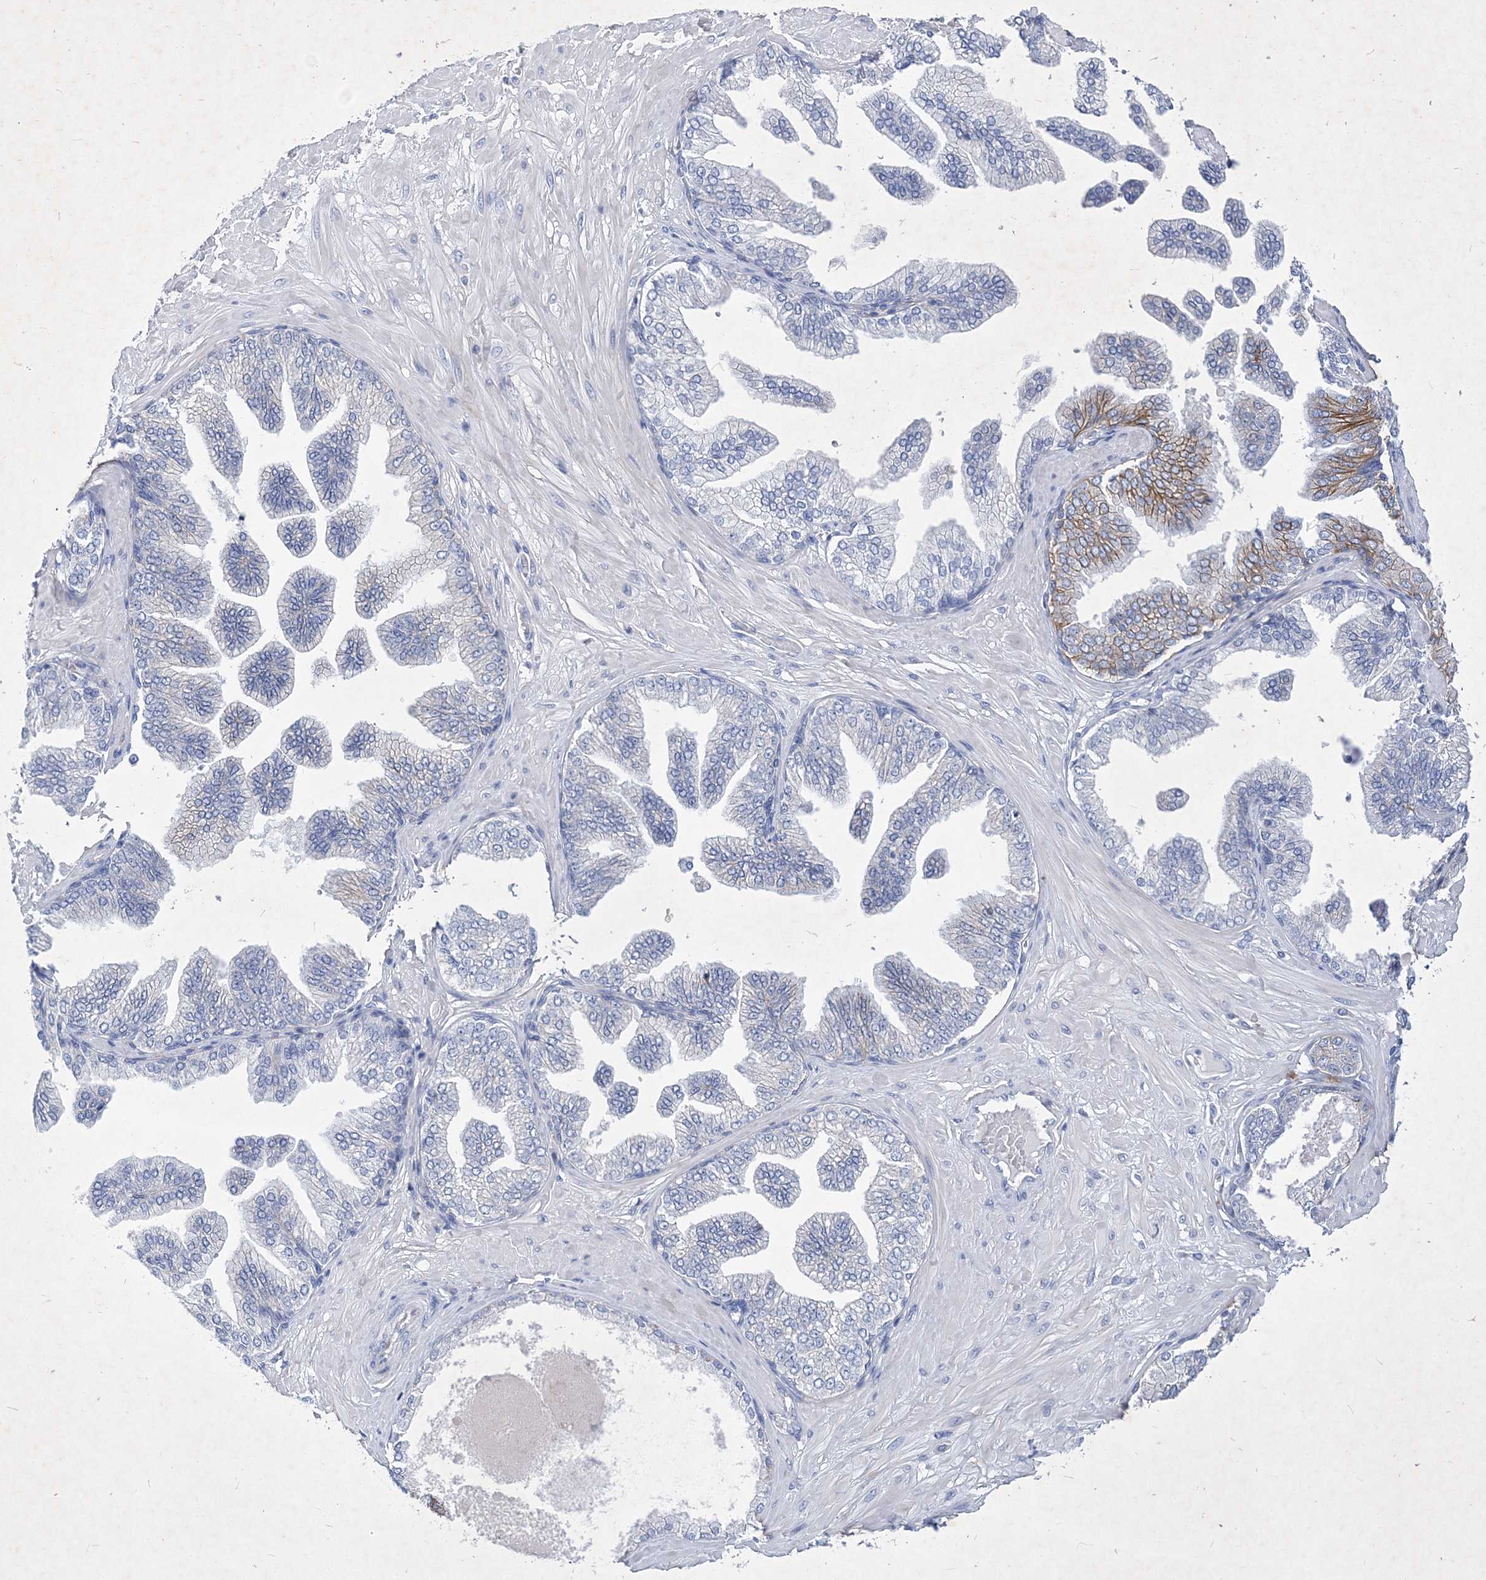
{"staining": {"intensity": "negative", "quantity": "none", "location": "none"}, "tissue": "adipose tissue", "cell_type": "Adipocytes", "image_type": "normal", "snomed": [{"axis": "morphology", "description": "Normal tissue, NOS"}, {"axis": "morphology", "description": "Adenocarcinoma, Low grade"}, {"axis": "topography", "description": "Prostate"}, {"axis": "topography", "description": "Peripheral nerve tissue"}], "caption": "DAB (3,3'-diaminobenzidine) immunohistochemical staining of normal human adipose tissue reveals no significant staining in adipocytes.", "gene": "GPN1", "patient": {"sex": "male", "age": 63}}